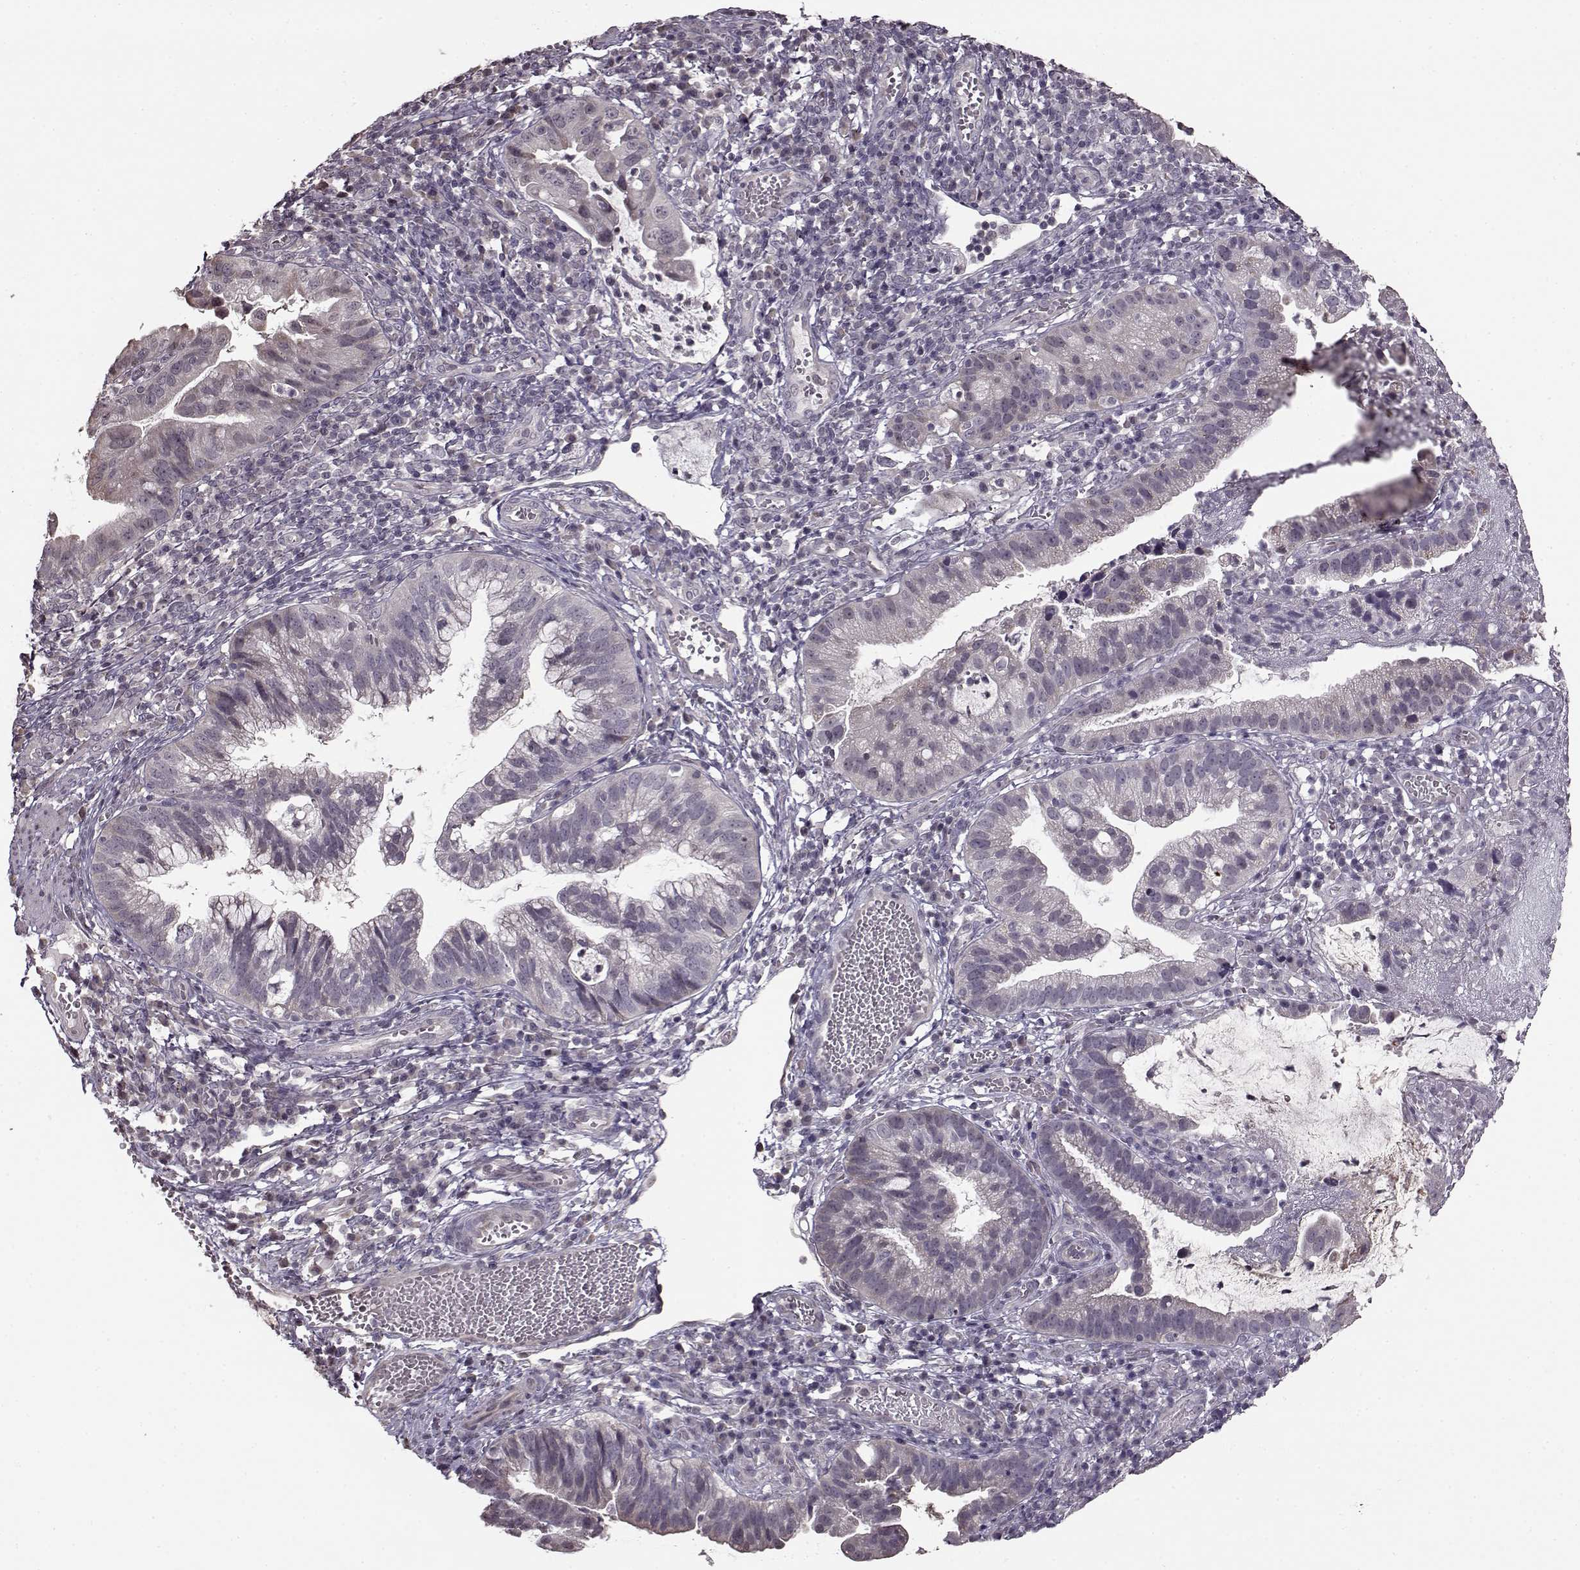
{"staining": {"intensity": "negative", "quantity": "none", "location": "none"}, "tissue": "cervical cancer", "cell_type": "Tumor cells", "image_type": "cancer", "snomed": [{"axis": "morphology", "description": "Adenocarcinoma, NOS"}, {"axis": "topography", "description": "Cervix"}], "caption": "Cervical cancer was stained to show a protein in brown. There is no significant expression in tumor cells.", "gene": "FSHB", "patient": {"sex": "female", "age": 34}}